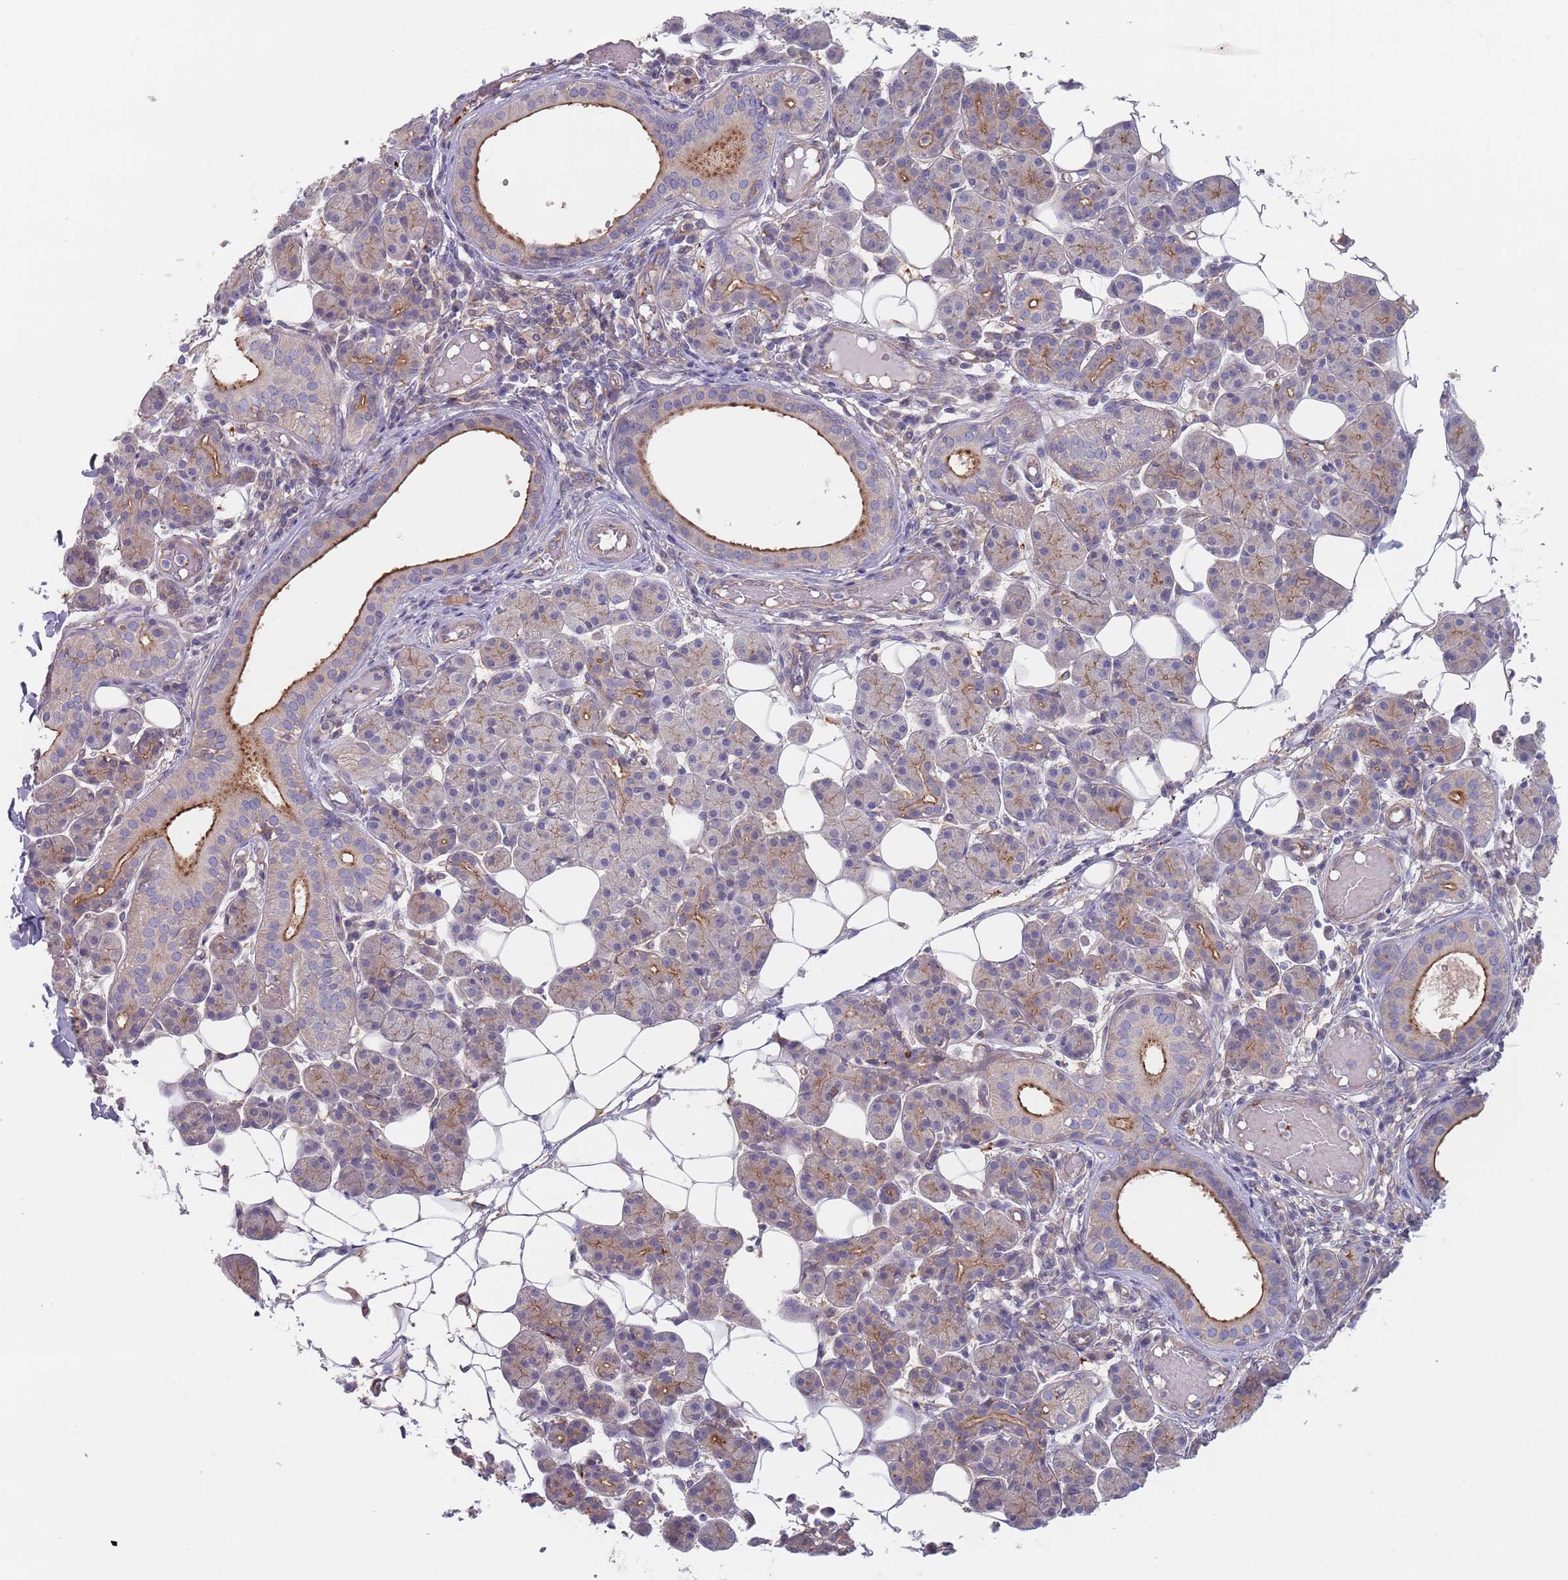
{"staining": {"intensity": "moderate", "quantity": "25%-75%", "location": "cytoplasmic/membranous"}, "tissue": "salivary gland", "cell_type": "Glandular cells", "image_type": "normal", "snomed": [{"axis": "morphology", "description": "Normal tissue, NOS"}, {"axis": "topography", "description": "Salivary gland"}], "caption": "Moderate cytoplasmic/membranous staining is appreciated in approximately 25%-75% of glandular cells in benign salivary gland.", "gene": "APPL2", "patient": {"sex": "female", "age": 33}}